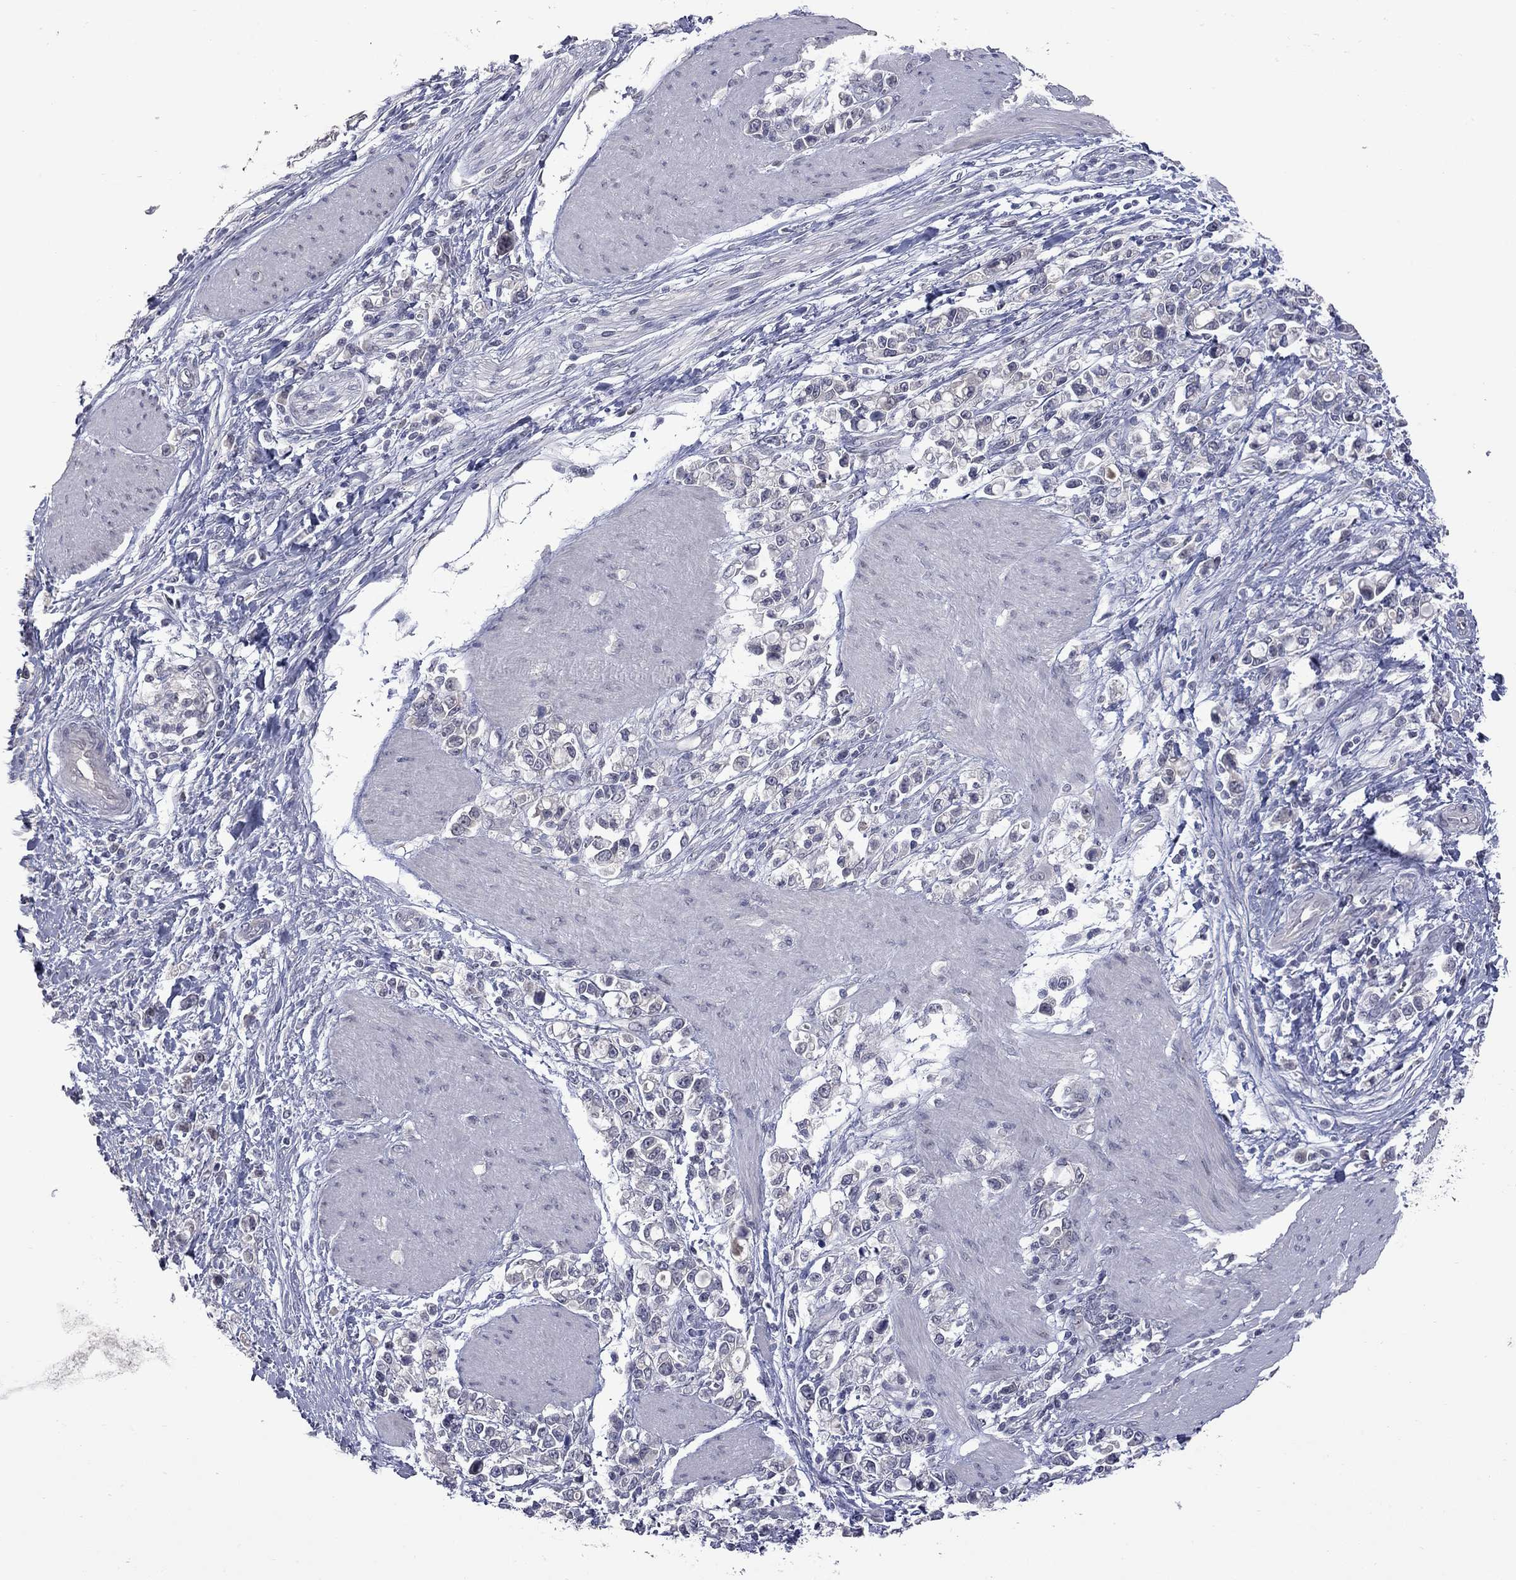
{"staining": {"intensity": "negative", "quantity": "none", "location": "none"}, "tissue": "stomach cancer", "cell_type": "Tumor cells", "image_type": "cancer", "snomed": [{"axis": "morphology", "description": "Adenocarcinoma, NOS"}, {"axis": "topography", "description": "Stomach"}], "caption": "Protein analysis of adenocarcinoma (stomach) displays no significant staining in tumor cells.", "gene": "FABP12", "patient": {"sex": "male", "age": 63}}